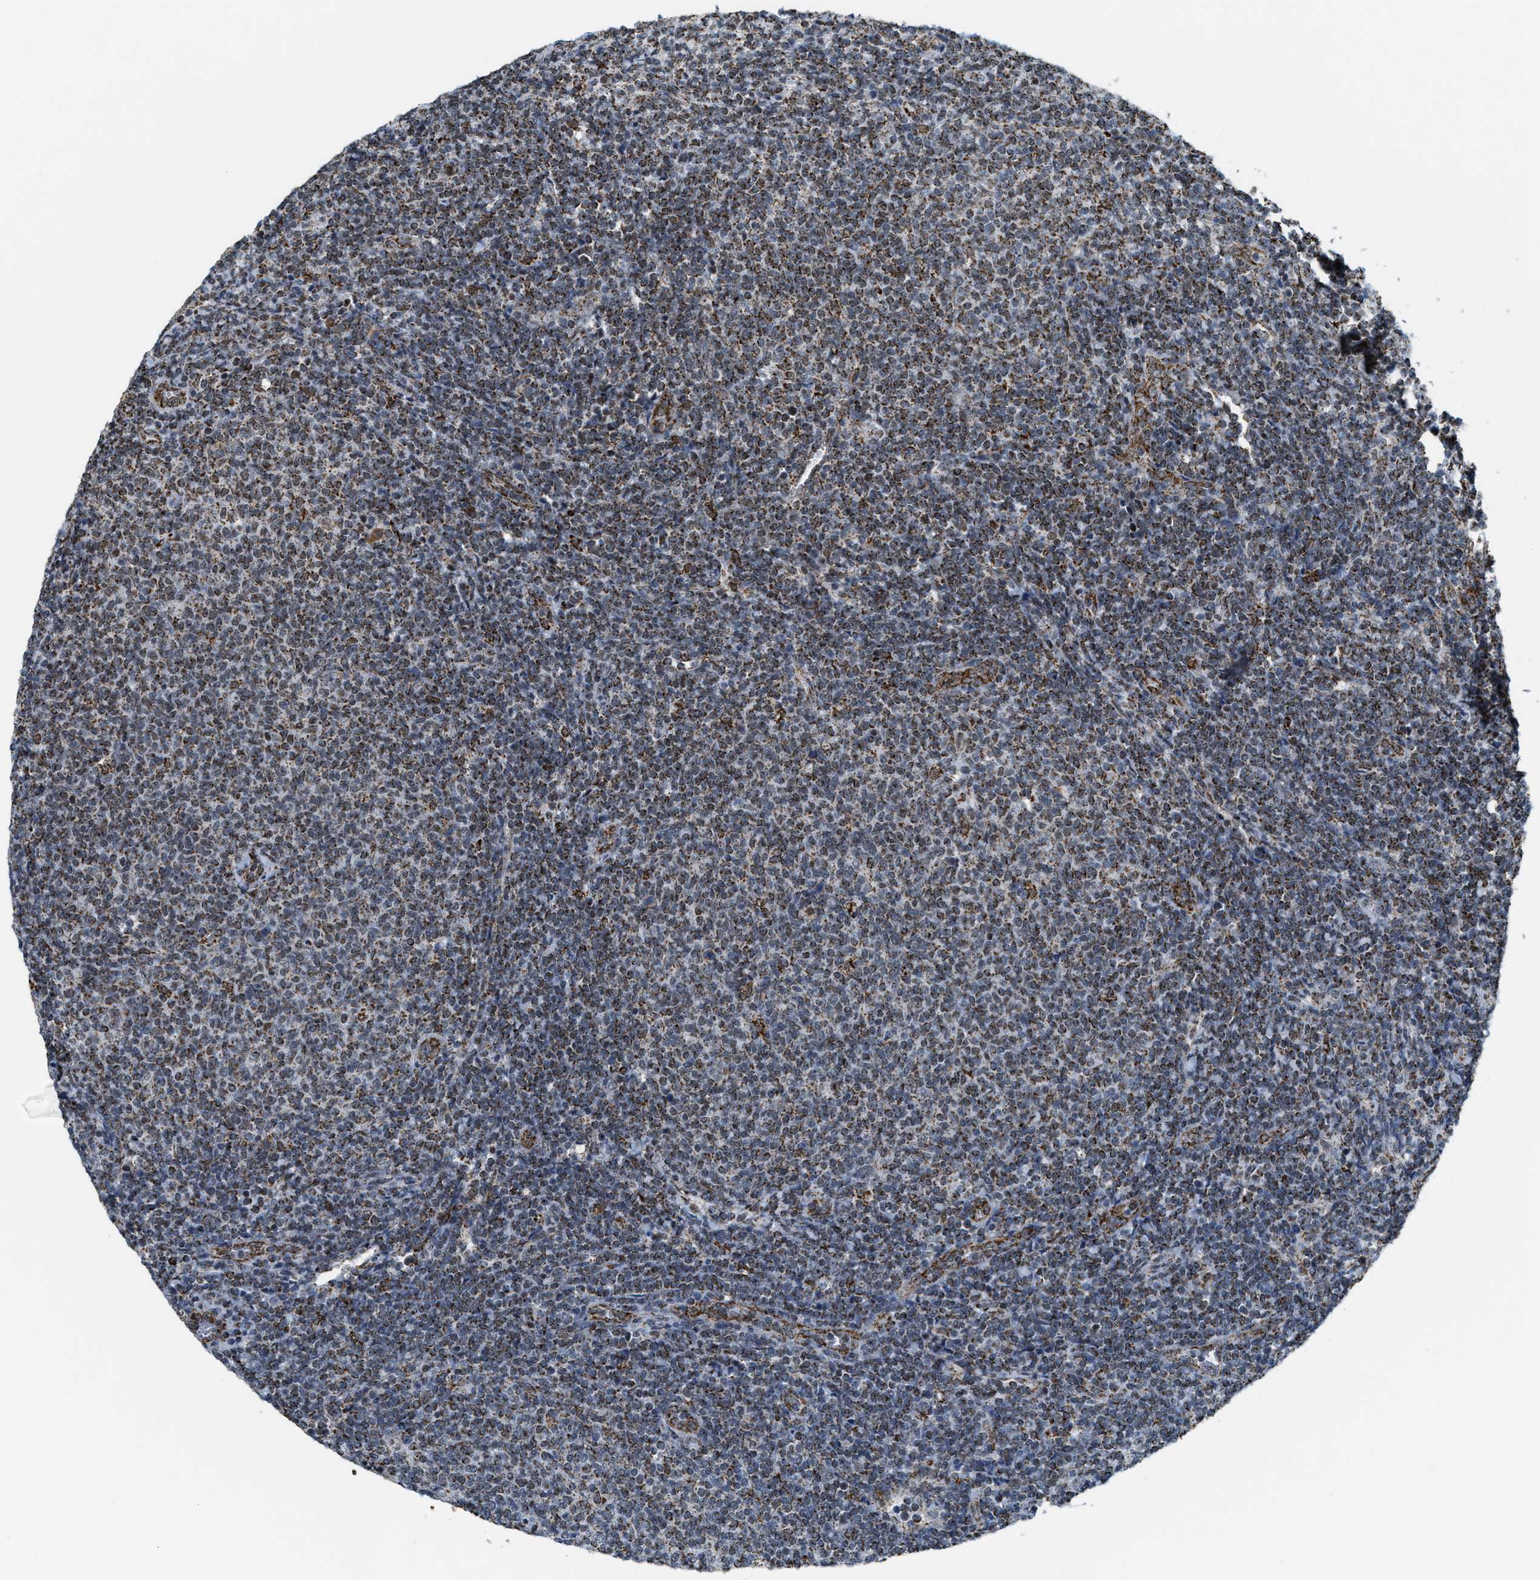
{"staining": {"intensity": "moderate", "quantity": ">75%", "location": "cytoplasmic/membranous"}, "tissue": "lymphoma", "cell_type": "Tumor cells", "image_type": "cancer", "snomed": [{"axis": "morphology", "description": "Malignant lymphoma, non-Hodgkin's type, Low grade"}, {"axis": "topography", "description": "Lymph node"}], "caption": "IHC photomicrograph of human lymphoma stained for a protein (brown), which shows medium levels of moderate cytoplasmic/membranous positivity in approximately >75% of tumor cells.", "gene": "HIBADH", "patient": {"sex": "male", "age": 66}}